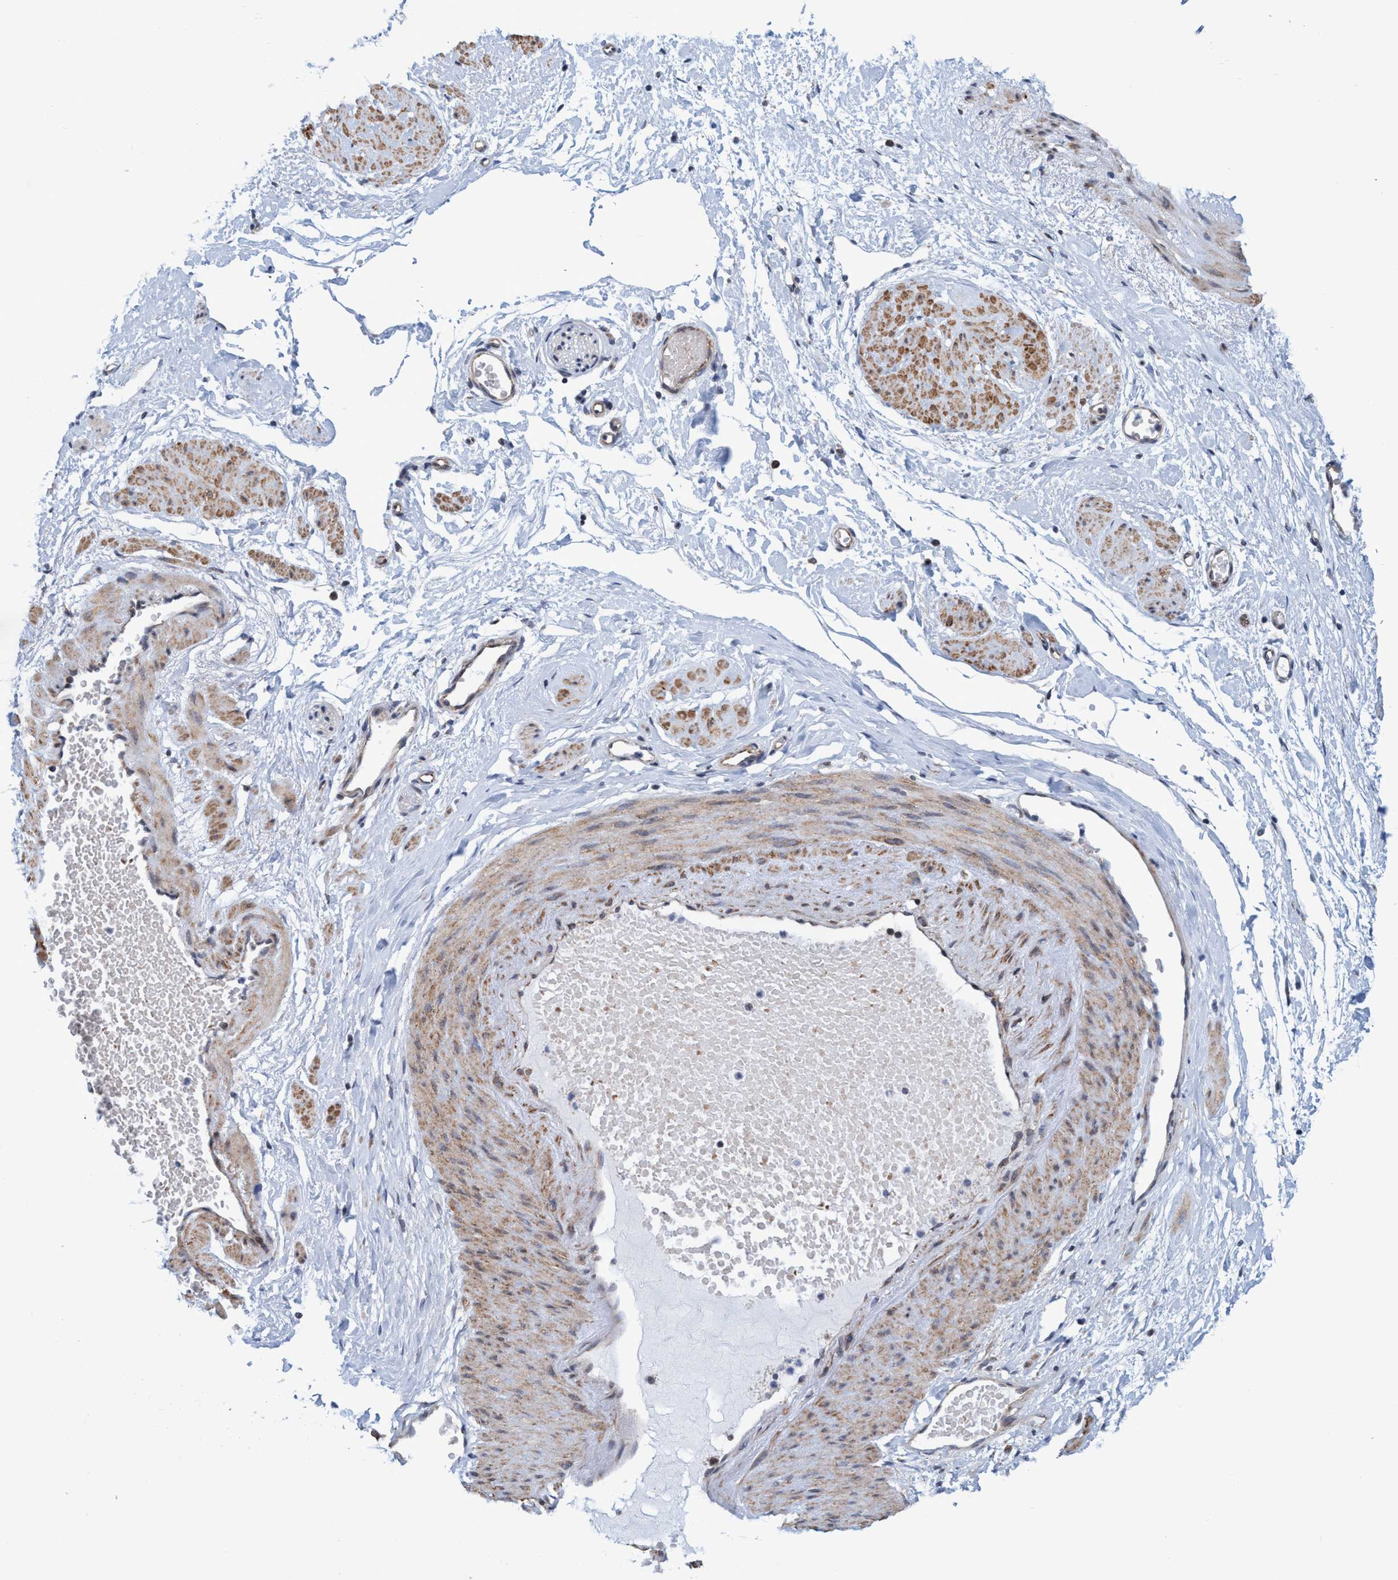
{"staining": {"intensity": "negative", "quantity": "none", "location": "none"}, "tissue": "adipose tissue", "cell_type": "Adipocytes", "image_type": "normal", "snomed": [{"axis": "morphology", "description": "Normal tissue, NOS"}, {"axis": "topography", "description": "Soft tissue"}], "caption": "Photomicrograph shows no significant protein staining in adipocytes of normal adipose tissue.", "gene": "POLR1F", "patient": {"sex": "male", "age": 72}}